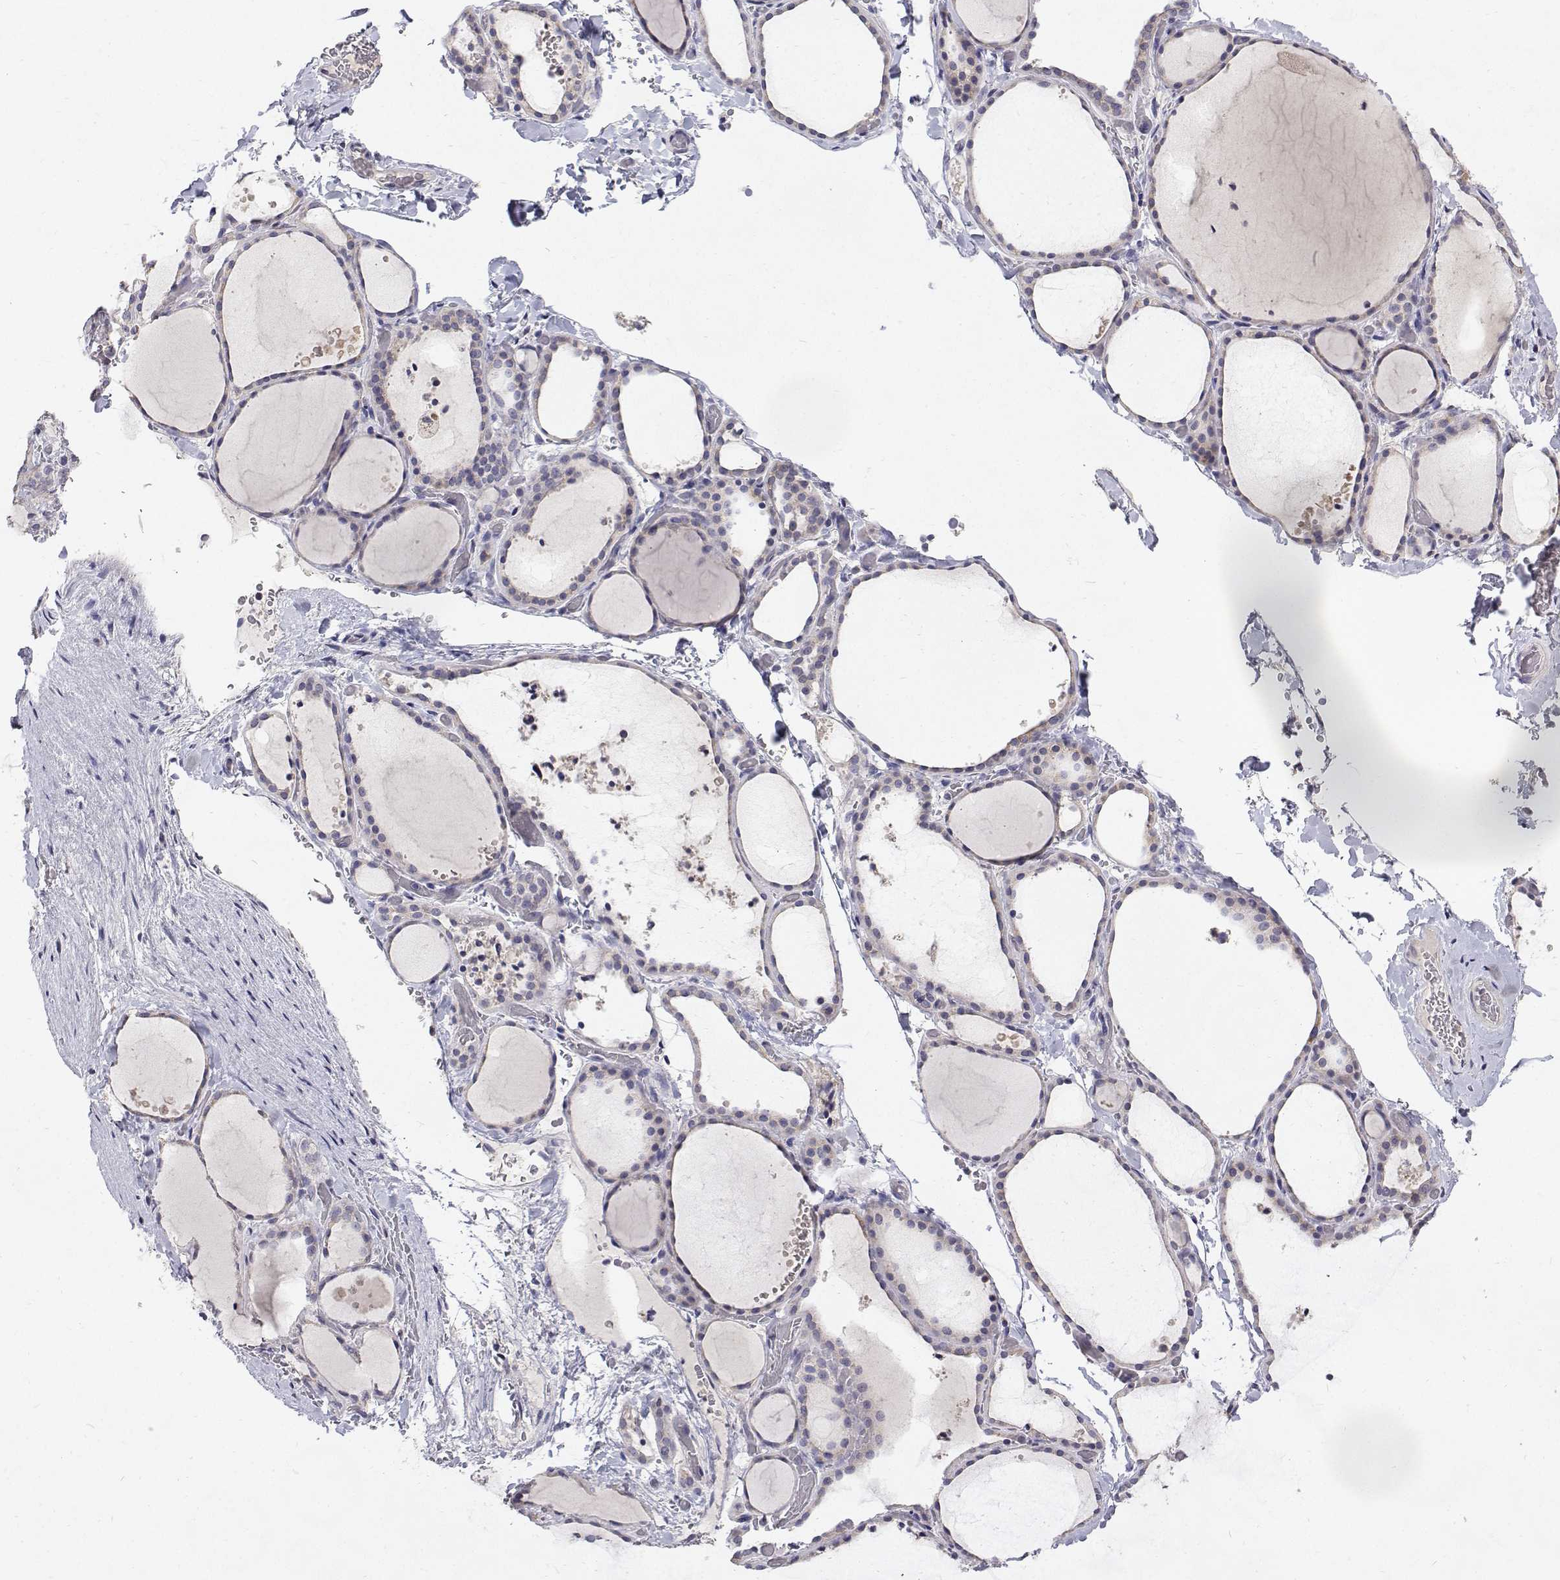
{"staining": {"intensity": "moderate", "quantity": "<25%", "location": "cytoplasmic/membranous"}, "tissue": "thyroid gland", "cell_type": "Glandular cells", "image_type": "normal", "snomed": [{"axis": "morphology", "description": "Normal tissue, NOS"}, {"axis": "topography", "description": "Thyroid gland"}], "caption": "About <25% of glandular cells in normal human thyroid gland exhibit moderate cytoplasmic/membranous protein staining as visualized by brown immunohistochemical staining.", "gene": "TRIM60", "patient": {"sex": "female", "age": 36}}